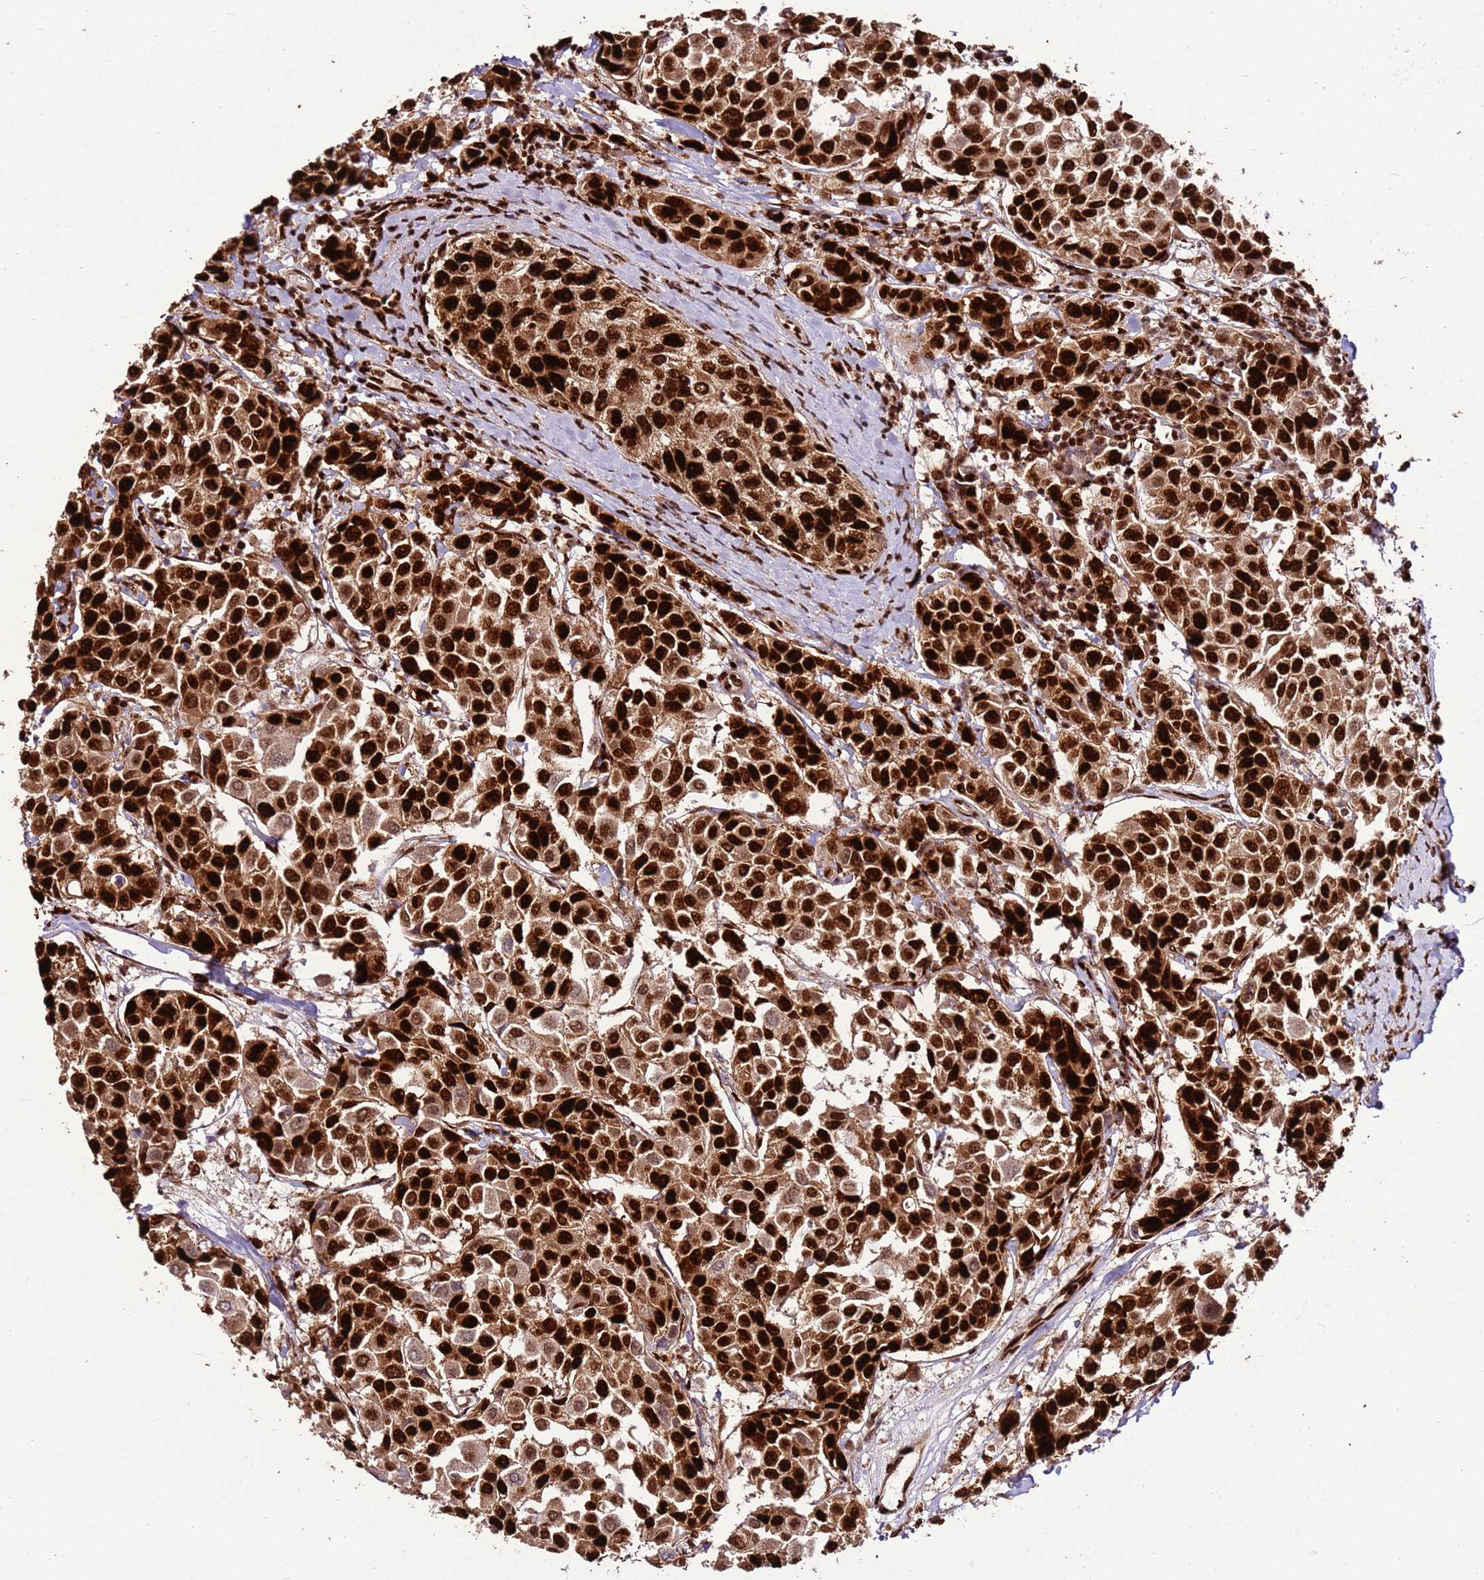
{"staining": {"intensity": "strong", "quantity": ">75%", "location": "nuclear"}, "tissue": "breast cancer", "cell_type": "Tumor cells", "image_type": "cancer", "snomed": [{"axis": "morphology", "description": "Duct carcinoma"}, {"axis": "topography", "description": "Breast"}], "caption": "Immunohistochemistry of breast cancer displays high levels of strong nuclear staining in about >75% of tumor cells. The protein of interest is shown in brown color, while the nuclei are stained blue.", "gene": "HNRNPAB", "patient": {"sex": "female", "age": 55}}